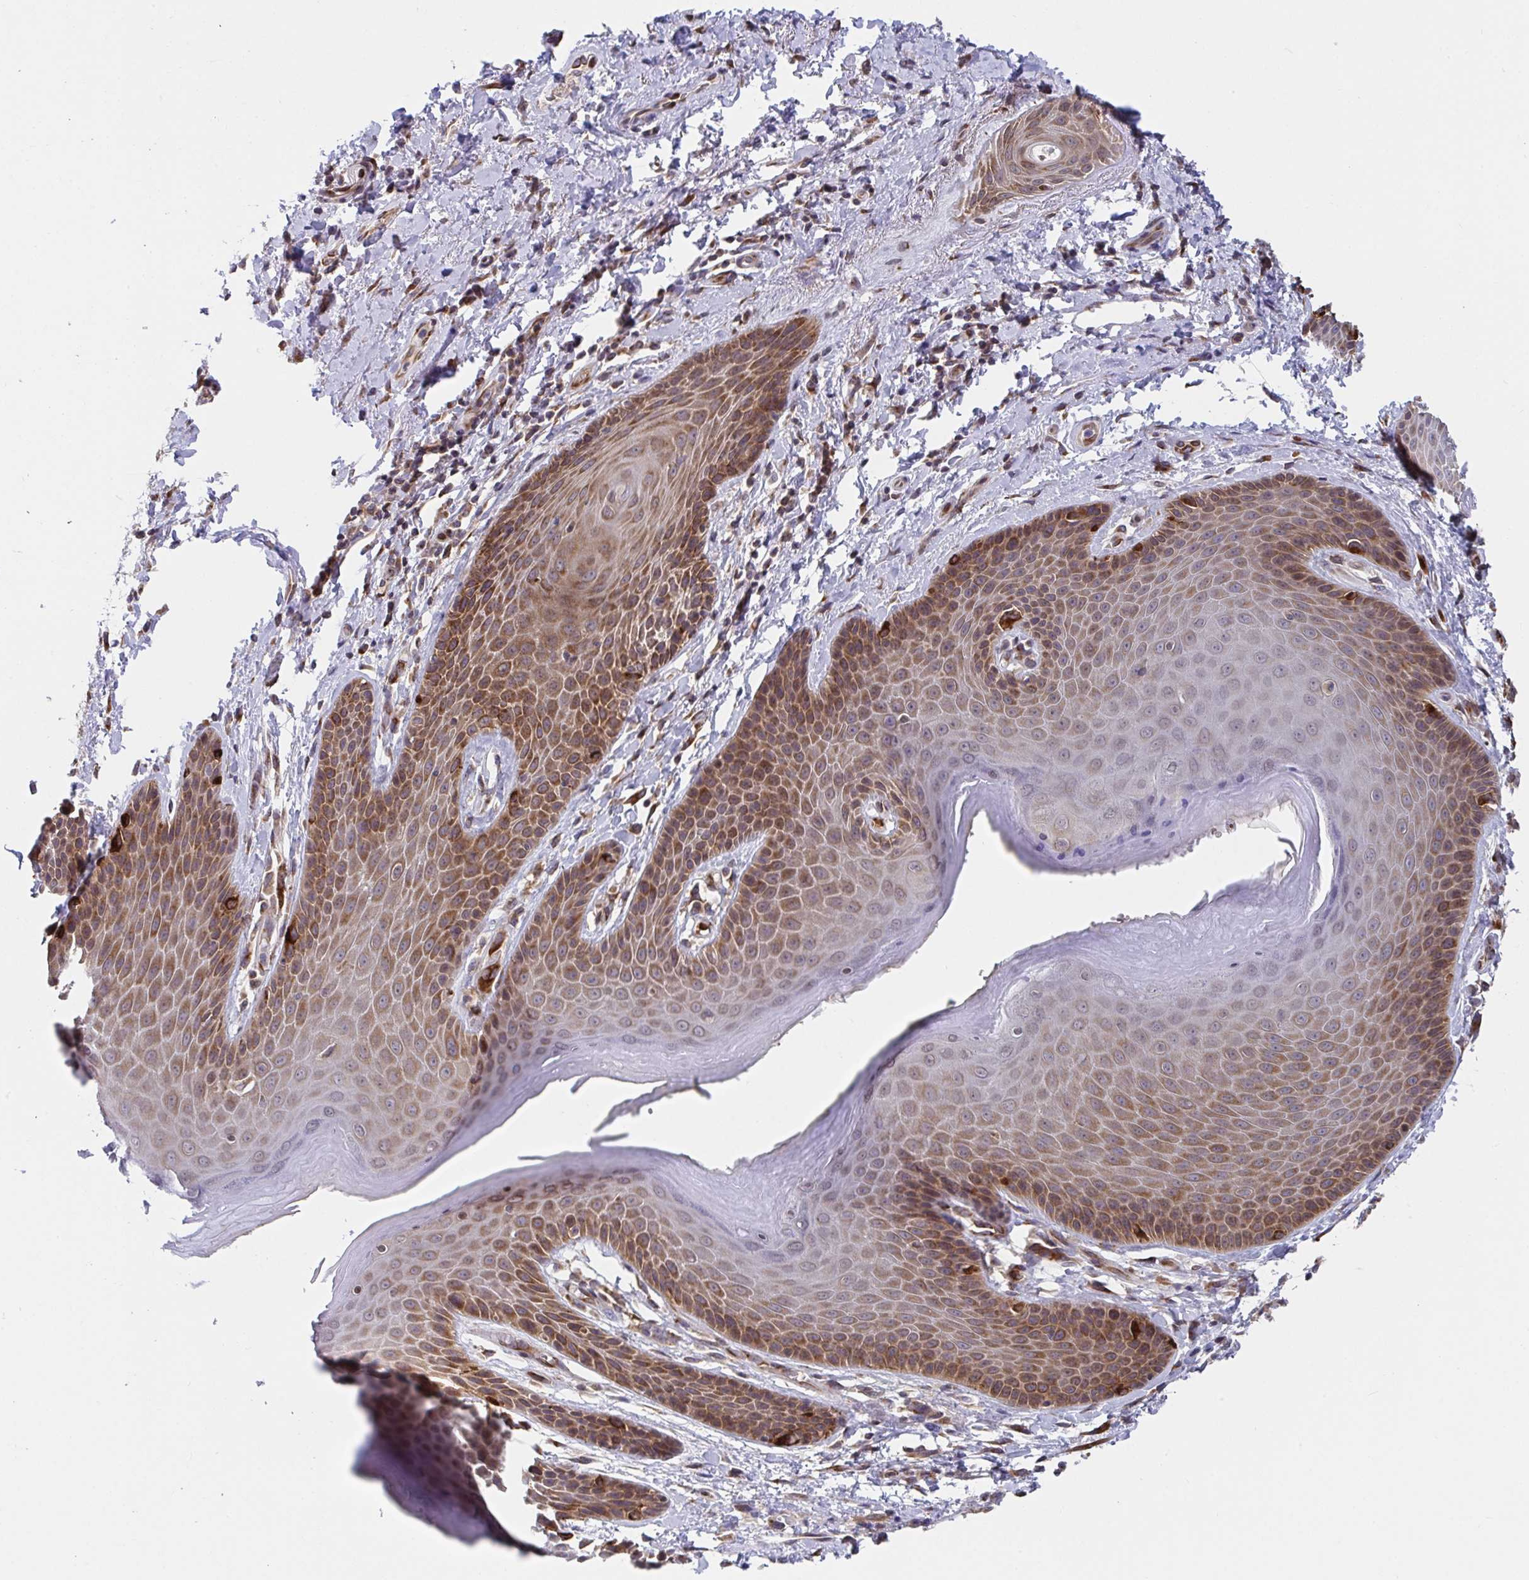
{"staining": {"intensity": "moderate", "quantity": ">75%", "location": "cytoplasmic/membranous"}, "tissue": "skin", "cell_type": "Epidermal cells", "image_type": "normal", "snomed": [{"axis": "morphology", "description": "Normal tissue, NOS"}, {"axis": "topography", "description": "Anal"}, {"axis": "topography", "description": "Peripheral nerve tissue"}], "caption": "Brown immunohistochemical staining in benign human skin exhibits moderate cytoplasmic/membranous positivity in about >75% of epidermal cells.", "gene": "ATP5MJ", "patient": {"sex": "male", "age": 51}}